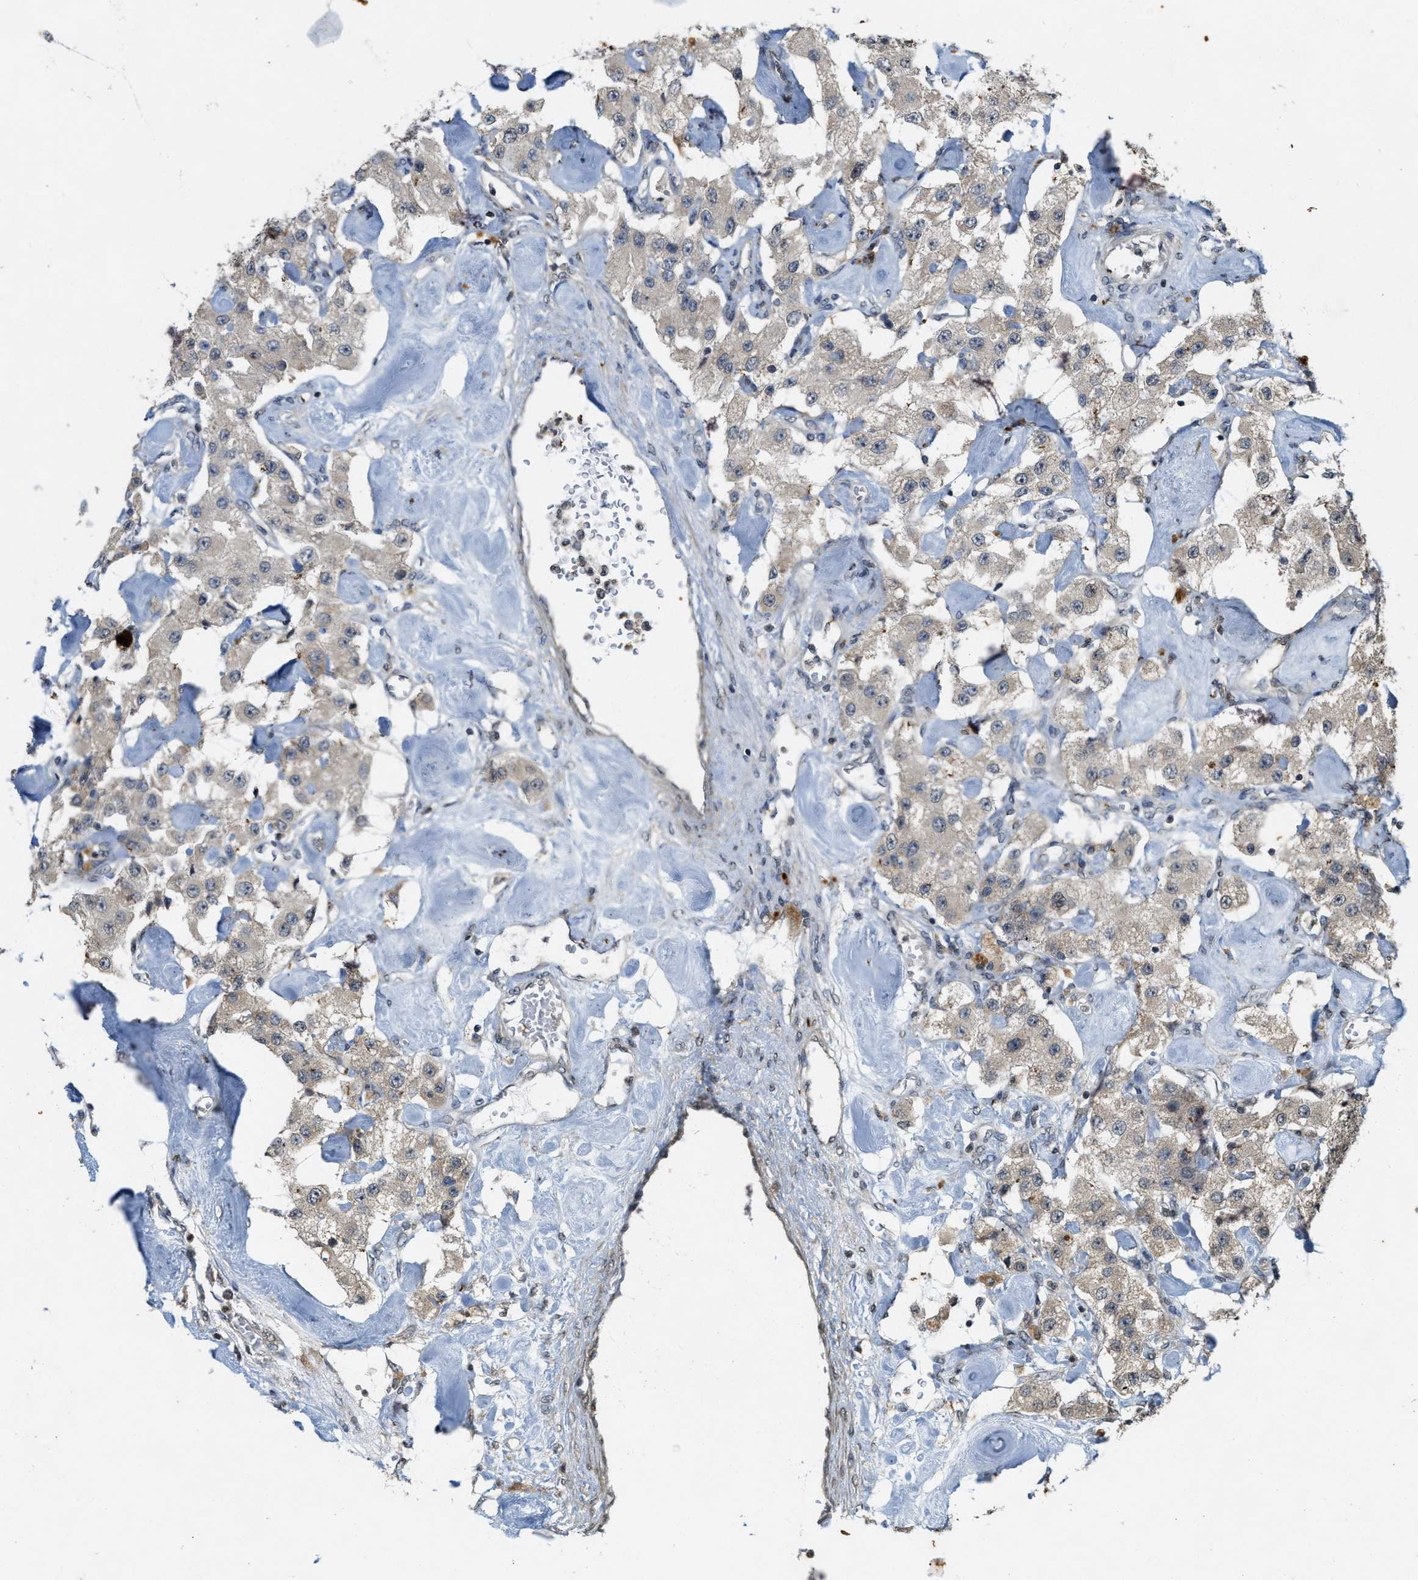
{"staining": {"intensity": "weak", "quantity": "<25%", "location": "cytoplasmic/membranous"}, "tissue": "carcinoid", "cell_type": "Tumor cells", "image_type": "cancer", "snomed": [{"axis": "morphology", "description": "Carcinoid, malignant, NOS"}, {"axis": "topography", "description": "Pancreas"}], "caption": "Immunohistochemistry (IHC) of carcinoid (malignant) demonstrates no expression in tumor cells.", "gene": "KIF21A", "patient": {"sex": "male", "age": 41}}